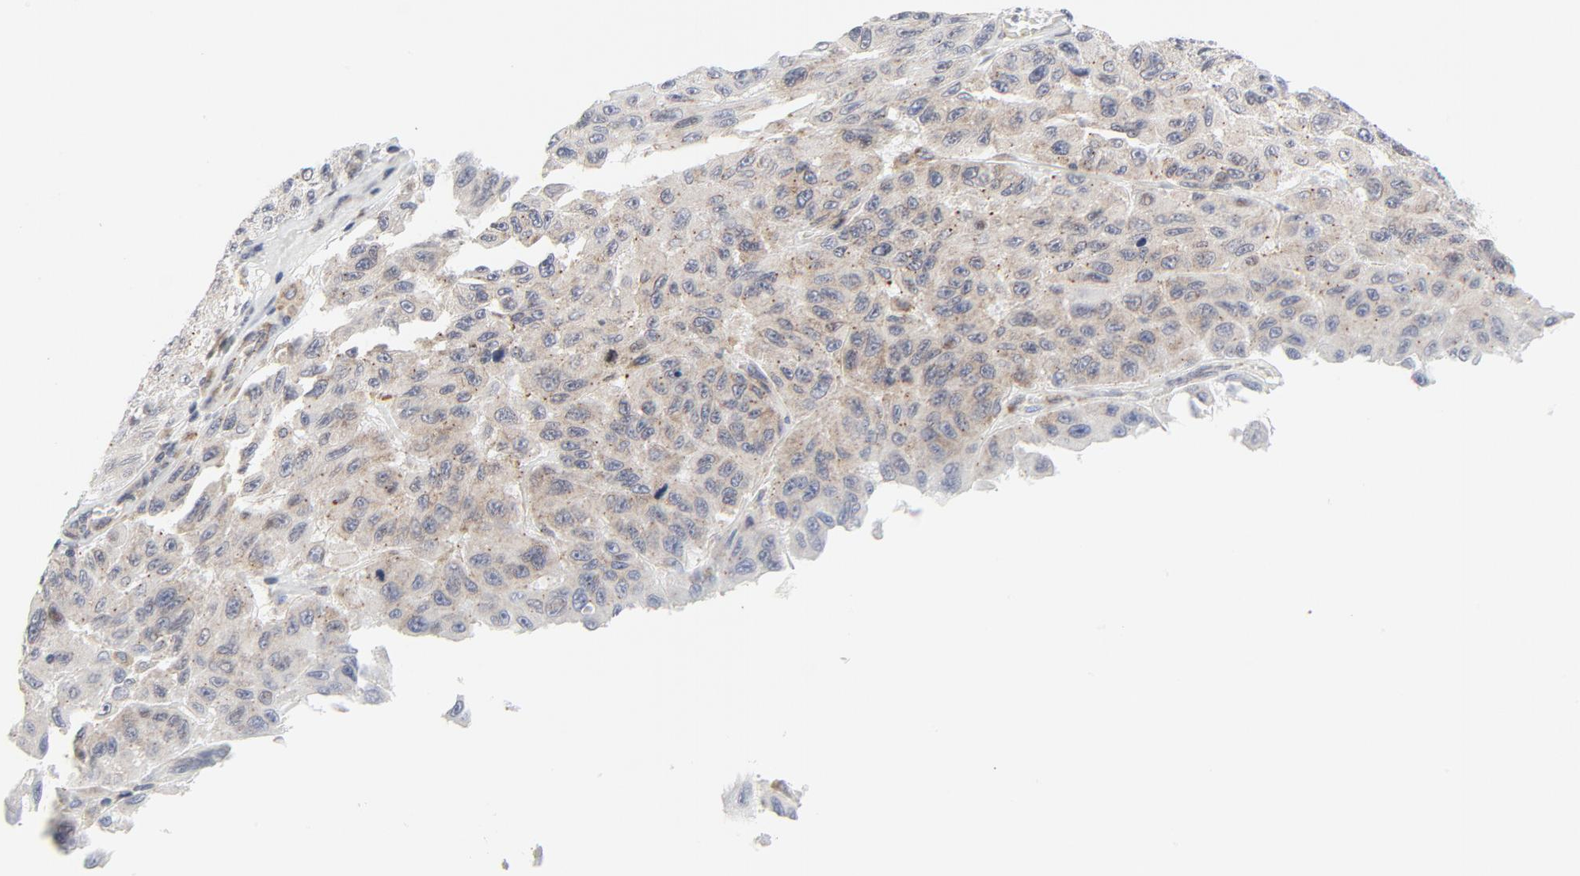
{"staining": {"intensity": "weak", "quantity": ">75%", "location": "cytoplasmic/membranous"}, "tissue": "melanoma", "cell_type": "Tumor cells", "image_type": "cancer", "snomed": [{"axis": "morphology", "description": "Malignant melanoma, NOS"}, {"axis": "topography", "description": "Skin"}], "caption": "A brown stain labels weak cytoplasmic/membranous expression of a protein in human malignant melanoma tumor cells.", "gene": "LRP6", "patient": {"sex": "male", "age": 30}}